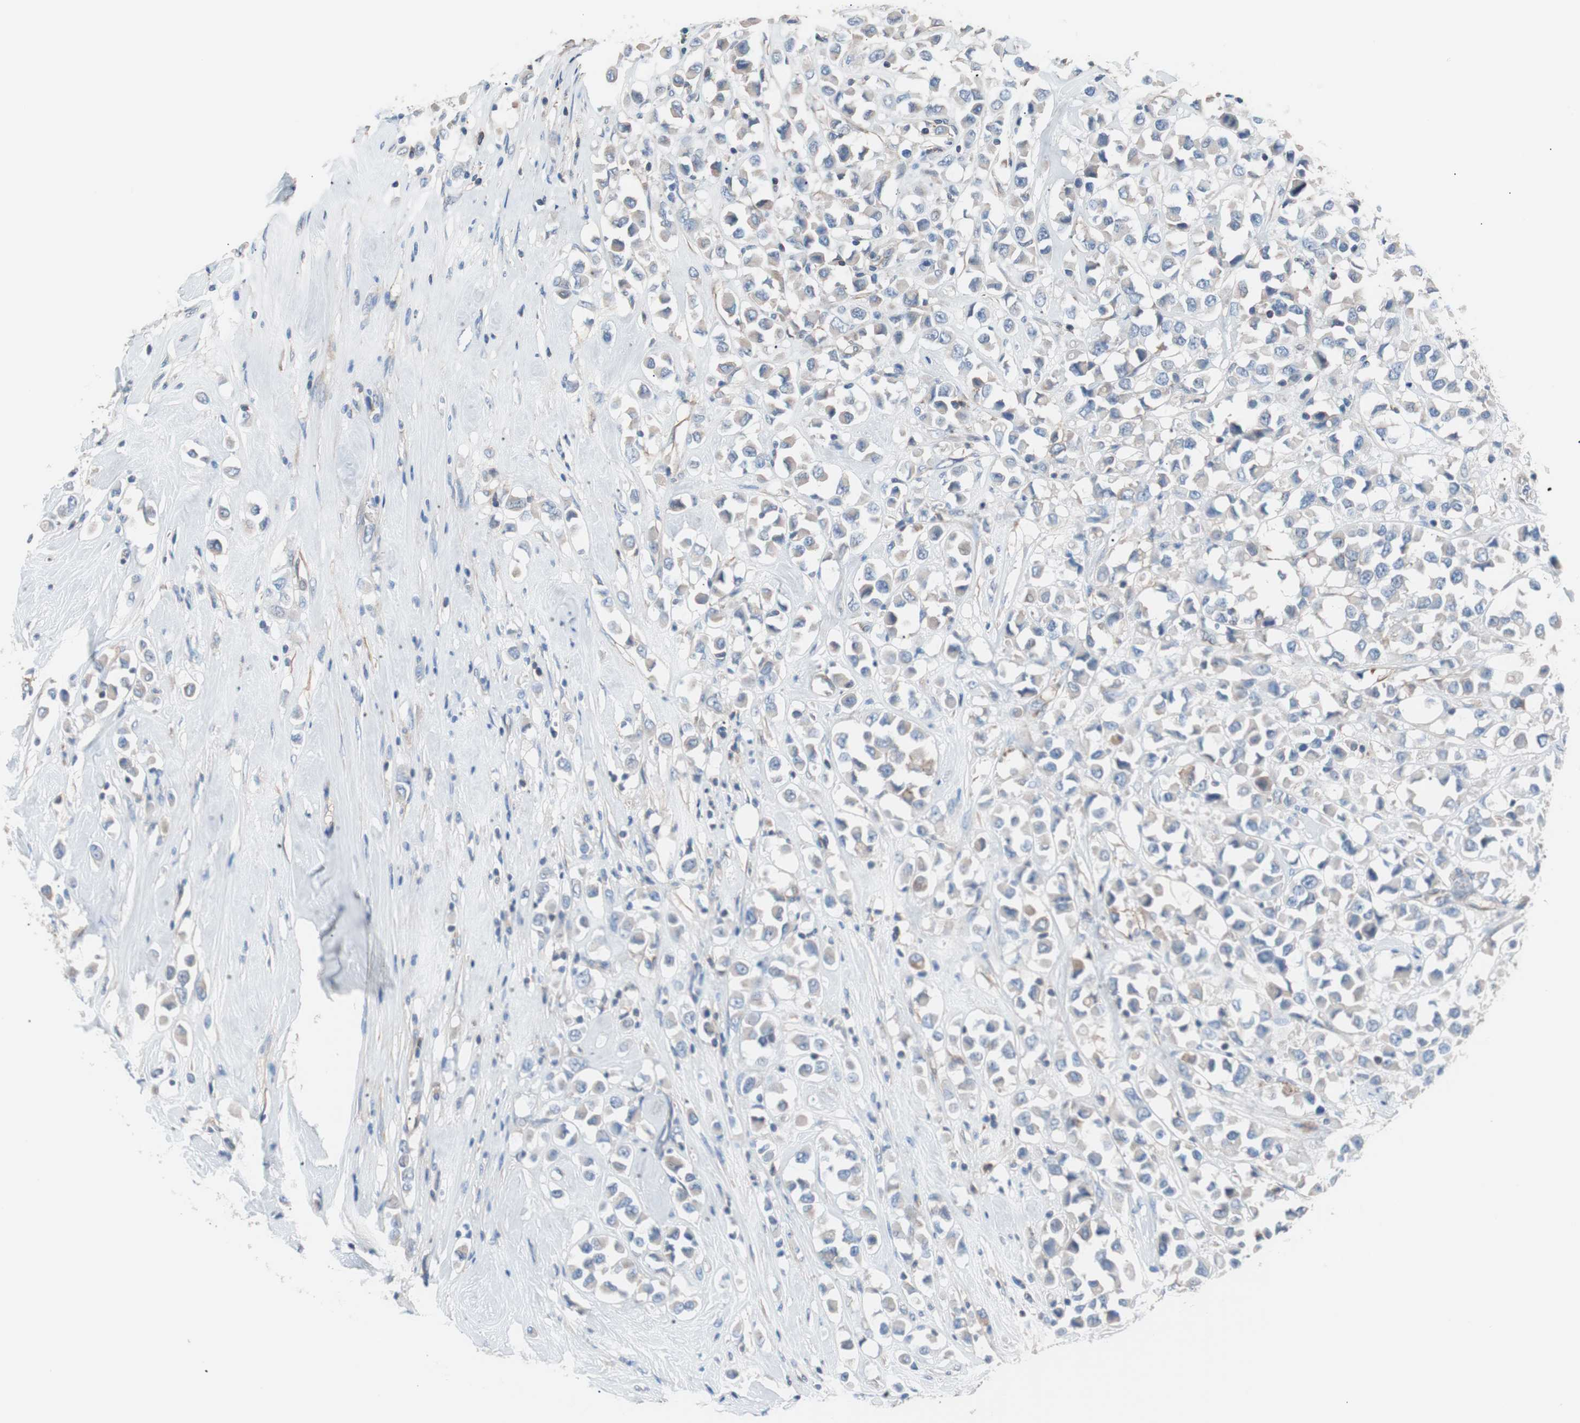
{"staining": {"intensity": "weak", "quantity": "25%-75%", "location": "cytoplasmic/membranous"}, "tissue": "breast cancer", "cell_type": "Tumor cells", "image_type": "cancer", "snomed": [{"axis": "morphology", "description": "Duct carcinoma"}, {"axis": "topography", "description": "Breast"}], "caption": "Breast intraductal carcinoma was stained to show a protein in brown. There is low levels of weak cytoplasmic/membranous positivity in approximately 25%-75% of tumor cells. Nuclei are stained in blue.", "gene": "GPR160", "patient": {"sex": "female", "age": 61}}